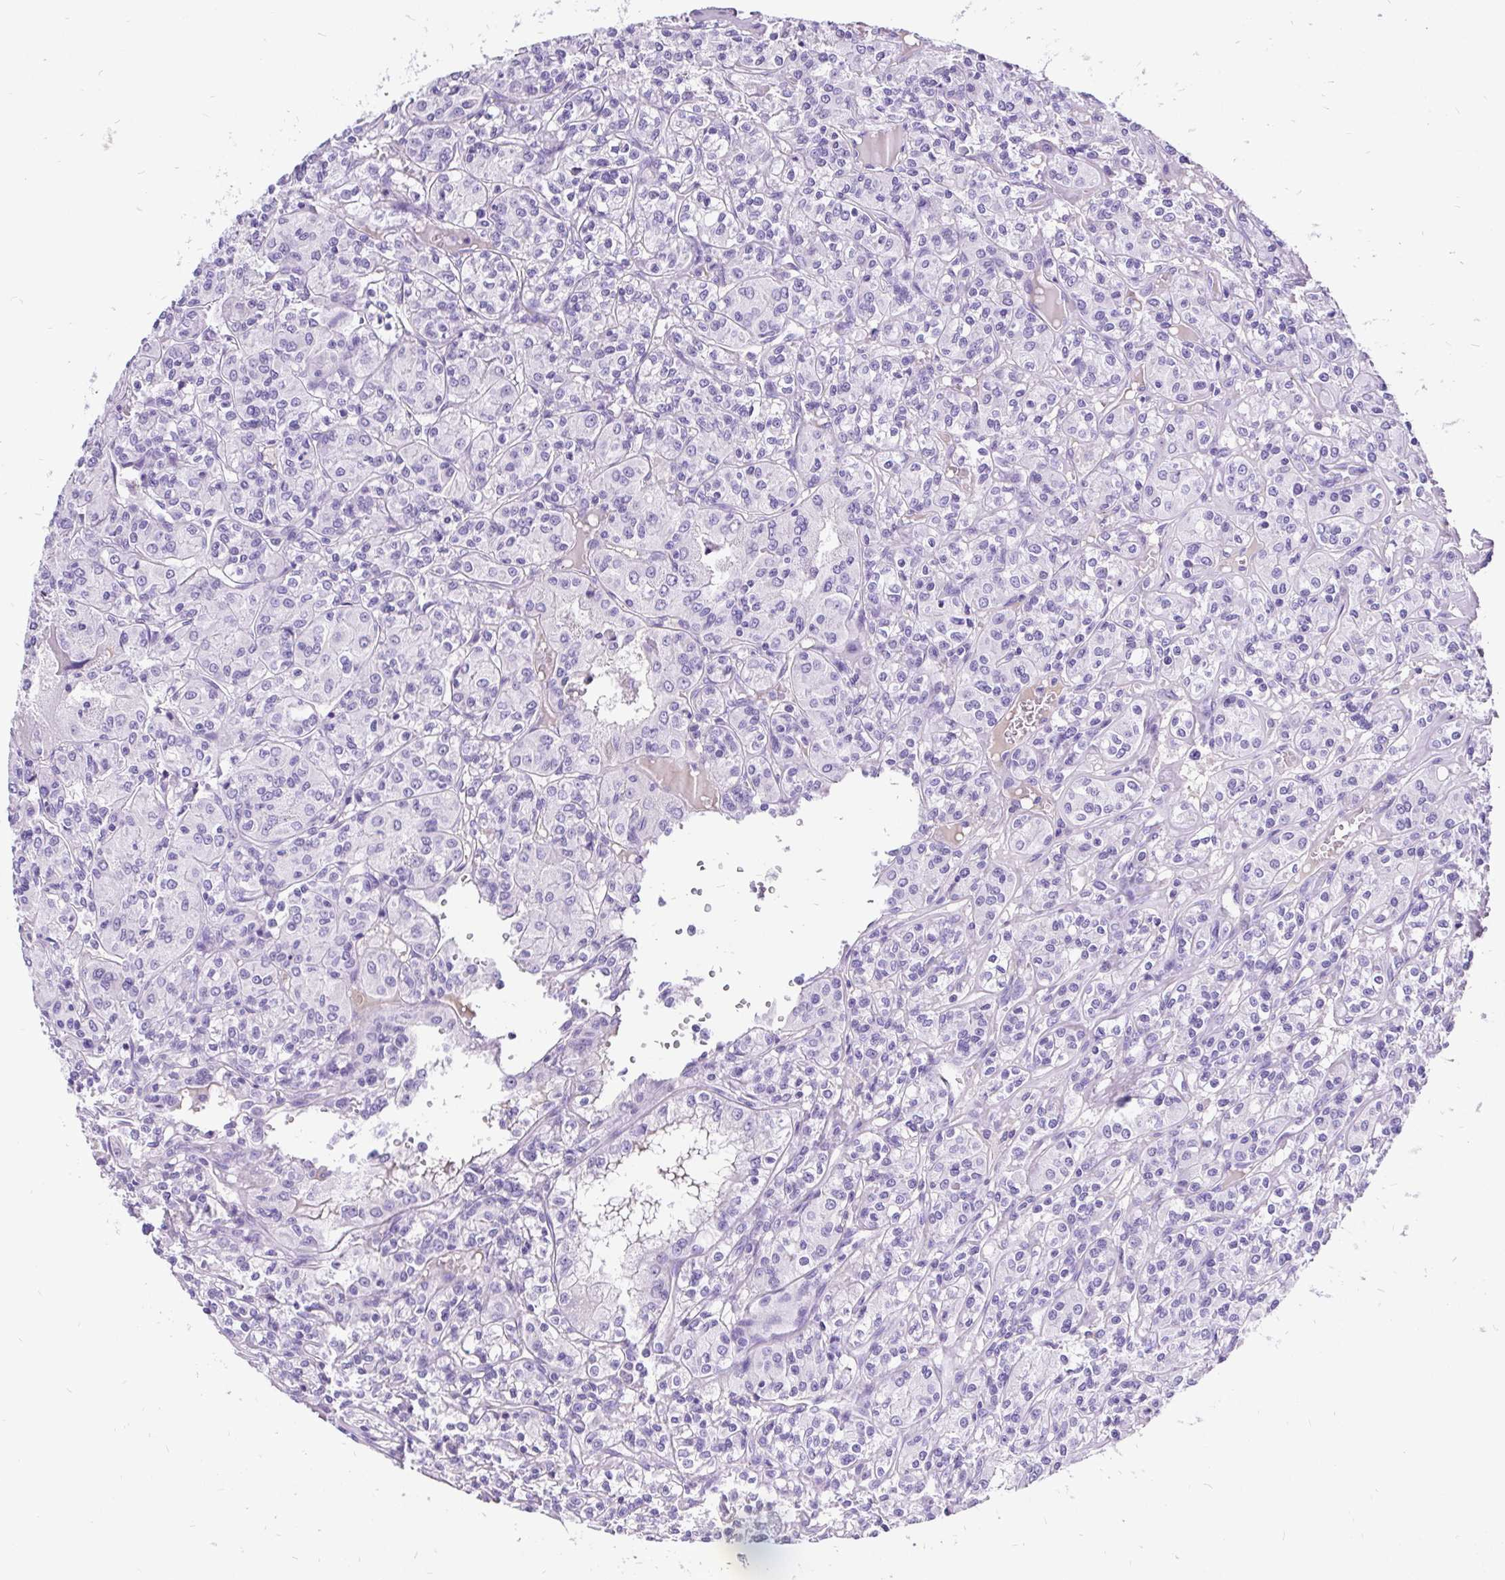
{"staining": {"intensity": "negative", "quantity": "none", "location": "none"}, "tissue": "renal cancer", "cell_type": "Tumor cells", "image_type": "cancer", "snomed": [{"axis": "morphology", "description": "Adenocarcinoma, NOS"}, {"axis": "topography", "description": "Kidney"}], "caption": "Protein analysis of renal adenocarcinoma displays no significant positivity in tumor cells.", "gene": "KRT13", "patient": {"sex": "male", "age": 36}}